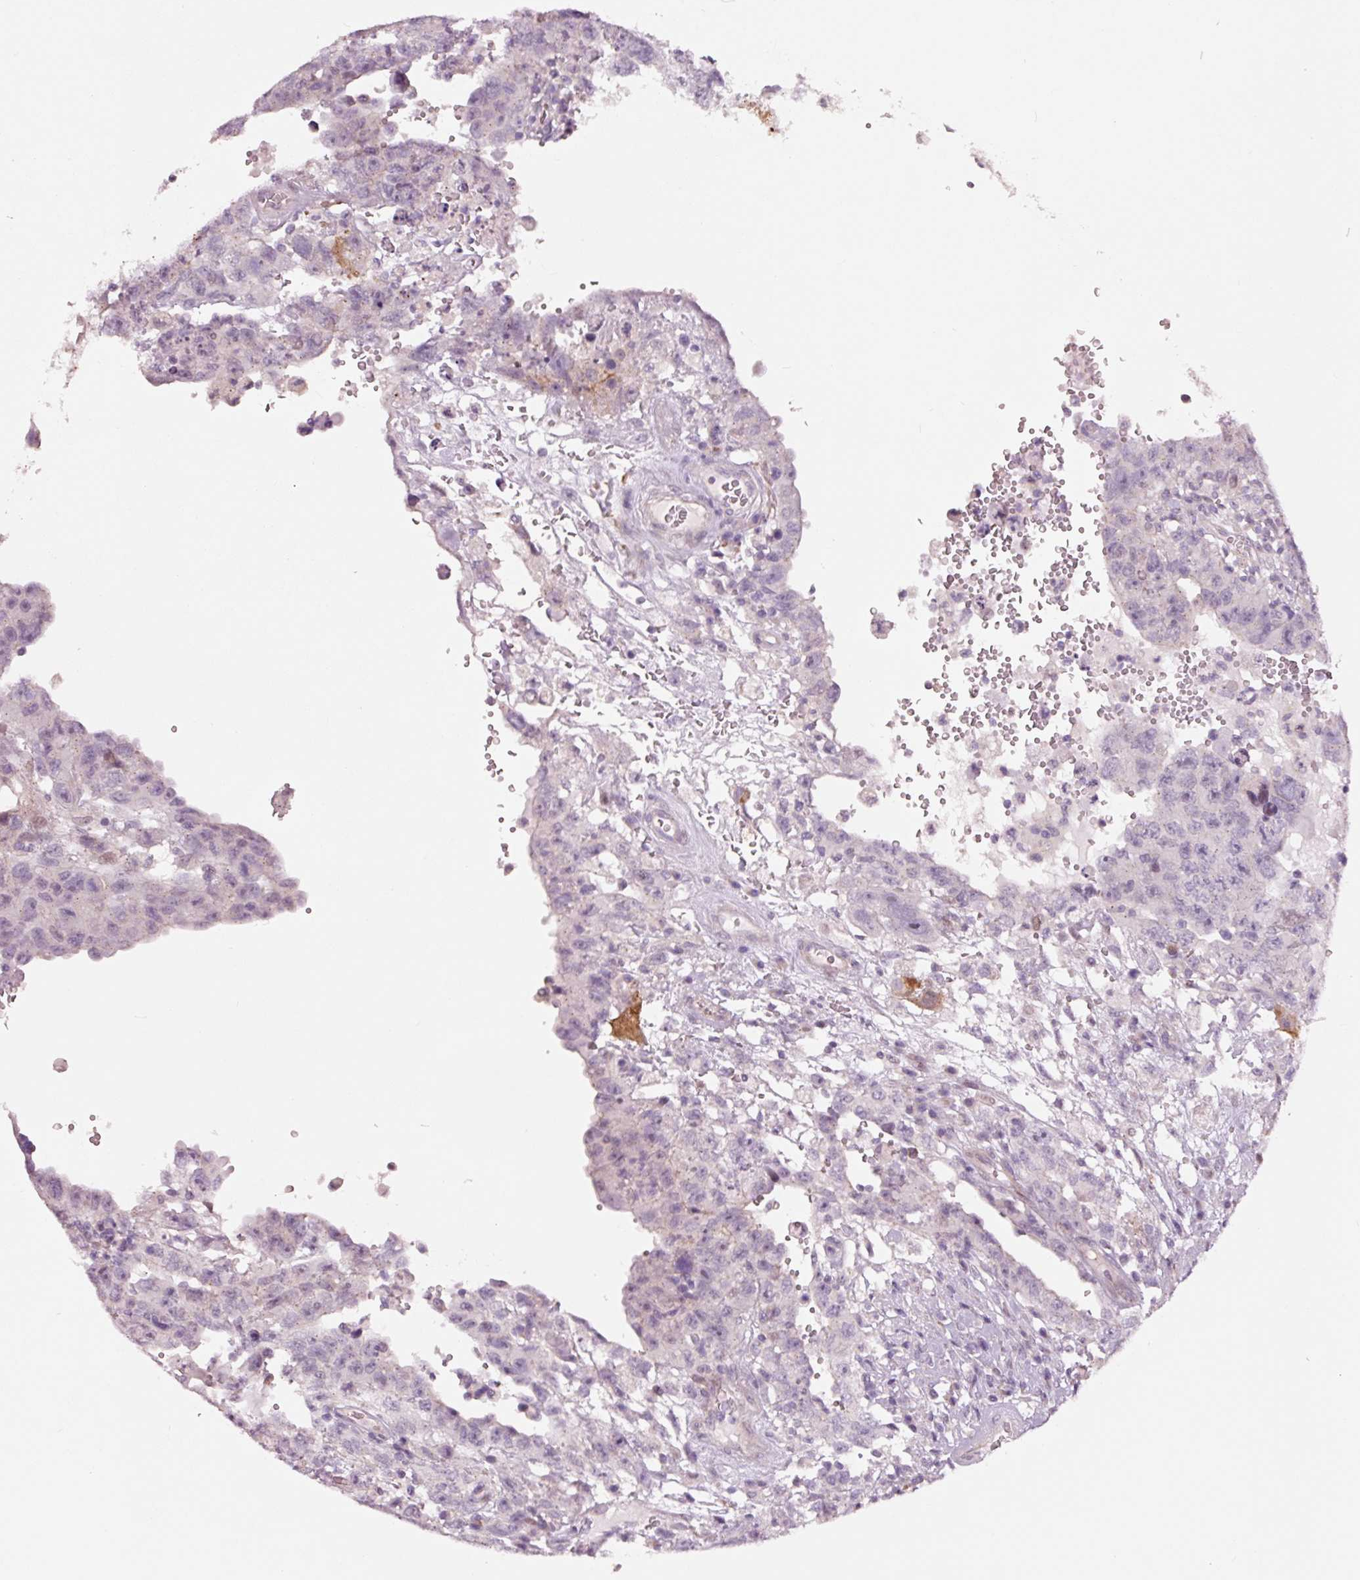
{"staining": {"intensity": "negative", "quantity": "none", "location": "none"}, "tissue": "testis cancer", "cell_type": "Tumor cells", "image_type": "cancer", "snomed": [{"axis": "morphology", "description": "Carcinoma, Embryonal, NOS"}, {"axis": "topography", "description": "Testis"}], "caption": "An image of testis cancer (embryonal carcinoma) stained for a protein reveals no brown staining in tumor cells. Brightfield microscopy of IHC stained with DAB (brown) and hematoxylin (blue), captured at high magnification.", "gene": "DAPP1", "patient": {"sex": "male", "age": 26}}